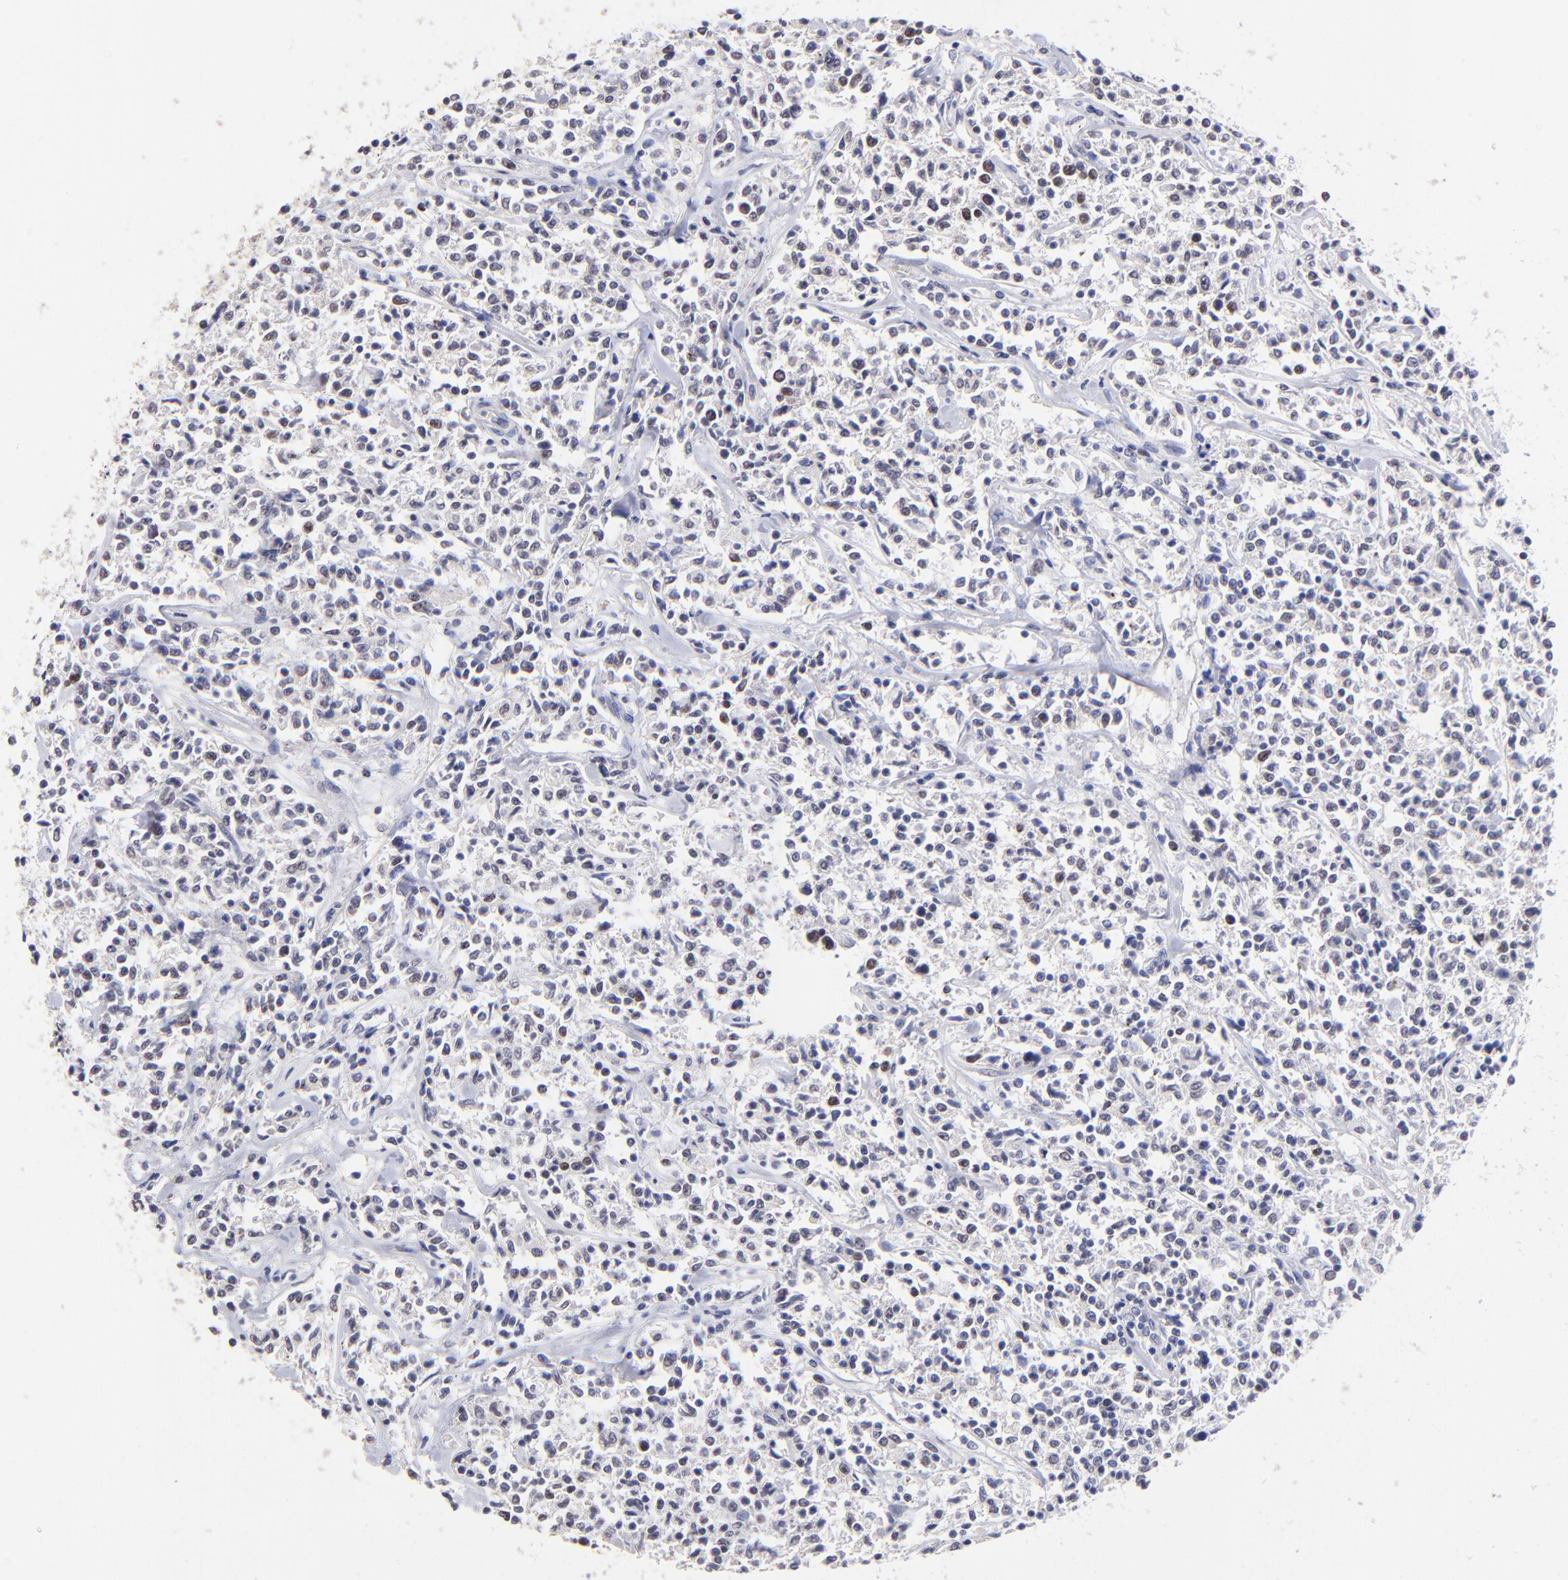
{"staining": {"intensity": "weak", "quantity": "<25%", "location": "nuclear"}, "tissue": "lymphoma", "cell_type": "Tumor cells", "image_type": "cancer", "snomed": [{"axis": "morphology", "description": "Malignant lymphoma, non-Hodgkin's type, Low grade"}, {"axis": "topography", "description": "Small intestine"}], "caption": "Image shows no protein staining in tumor cells of lymphoma tissue.", "gene": "DNMT1", "patient": {"sex": "female", "age": 59}}